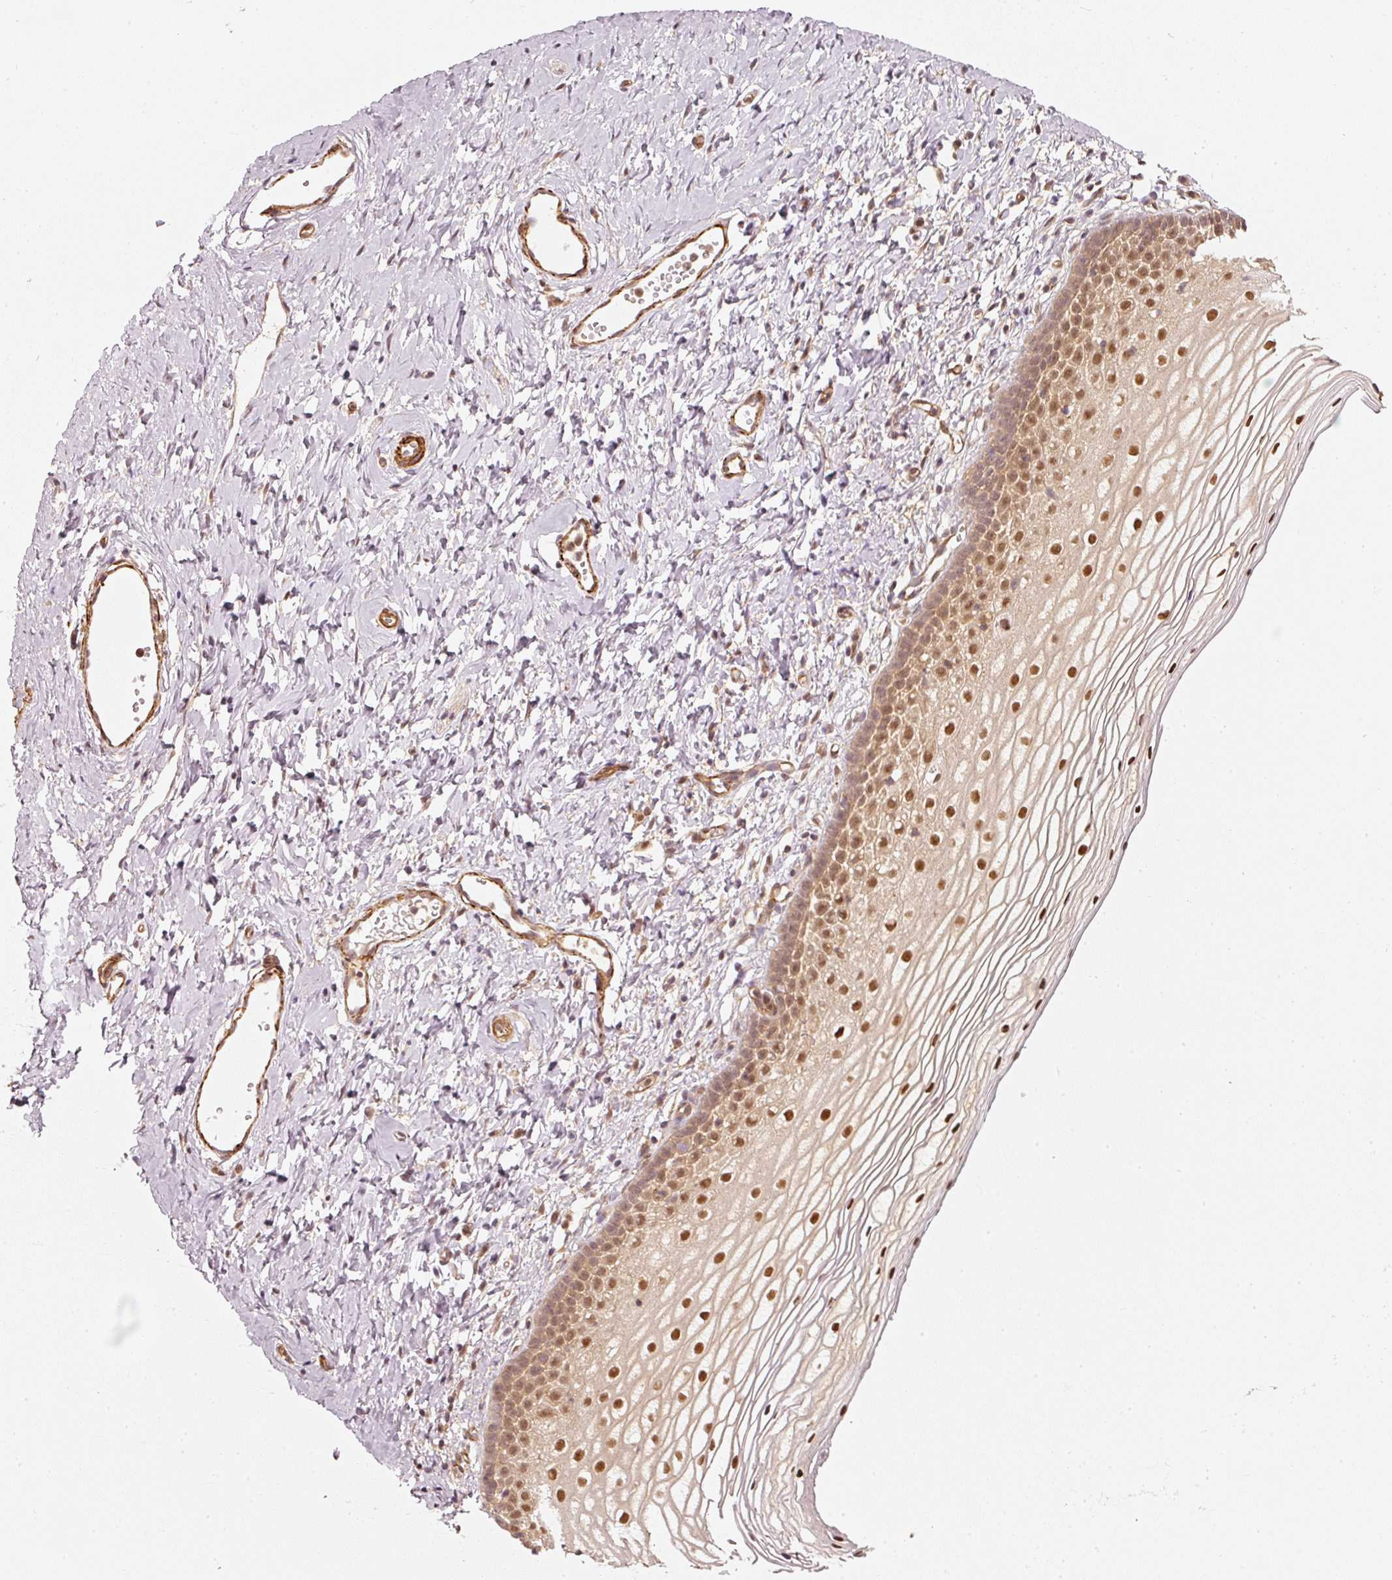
{"staining": {"intensity": "moderate", "quantity": ">75%", "location": "nuclear"}, "tissue": "vagina", "cell_type": "Squamous epithelial cells", "image_type": "normal", "snomed": [{"axis": "morphology", "description": "Normal tissue, NOS"}, {"axis": "topography", "description": "Vagina"}], "caption": "Immunohistochemical staining of benign human vagina reveals moderate nuclear protein staining in about >75% of squamous epithelial cells. The staining was performed using DAB (3,3'-diaminobenzidine) to visualize the protein expression in brown, while the nuclei were stained in blue with hematoxylin (Magnification: 20x).", "gene": "PSMD1", "patient": {"sex": "female", "age": 56}}